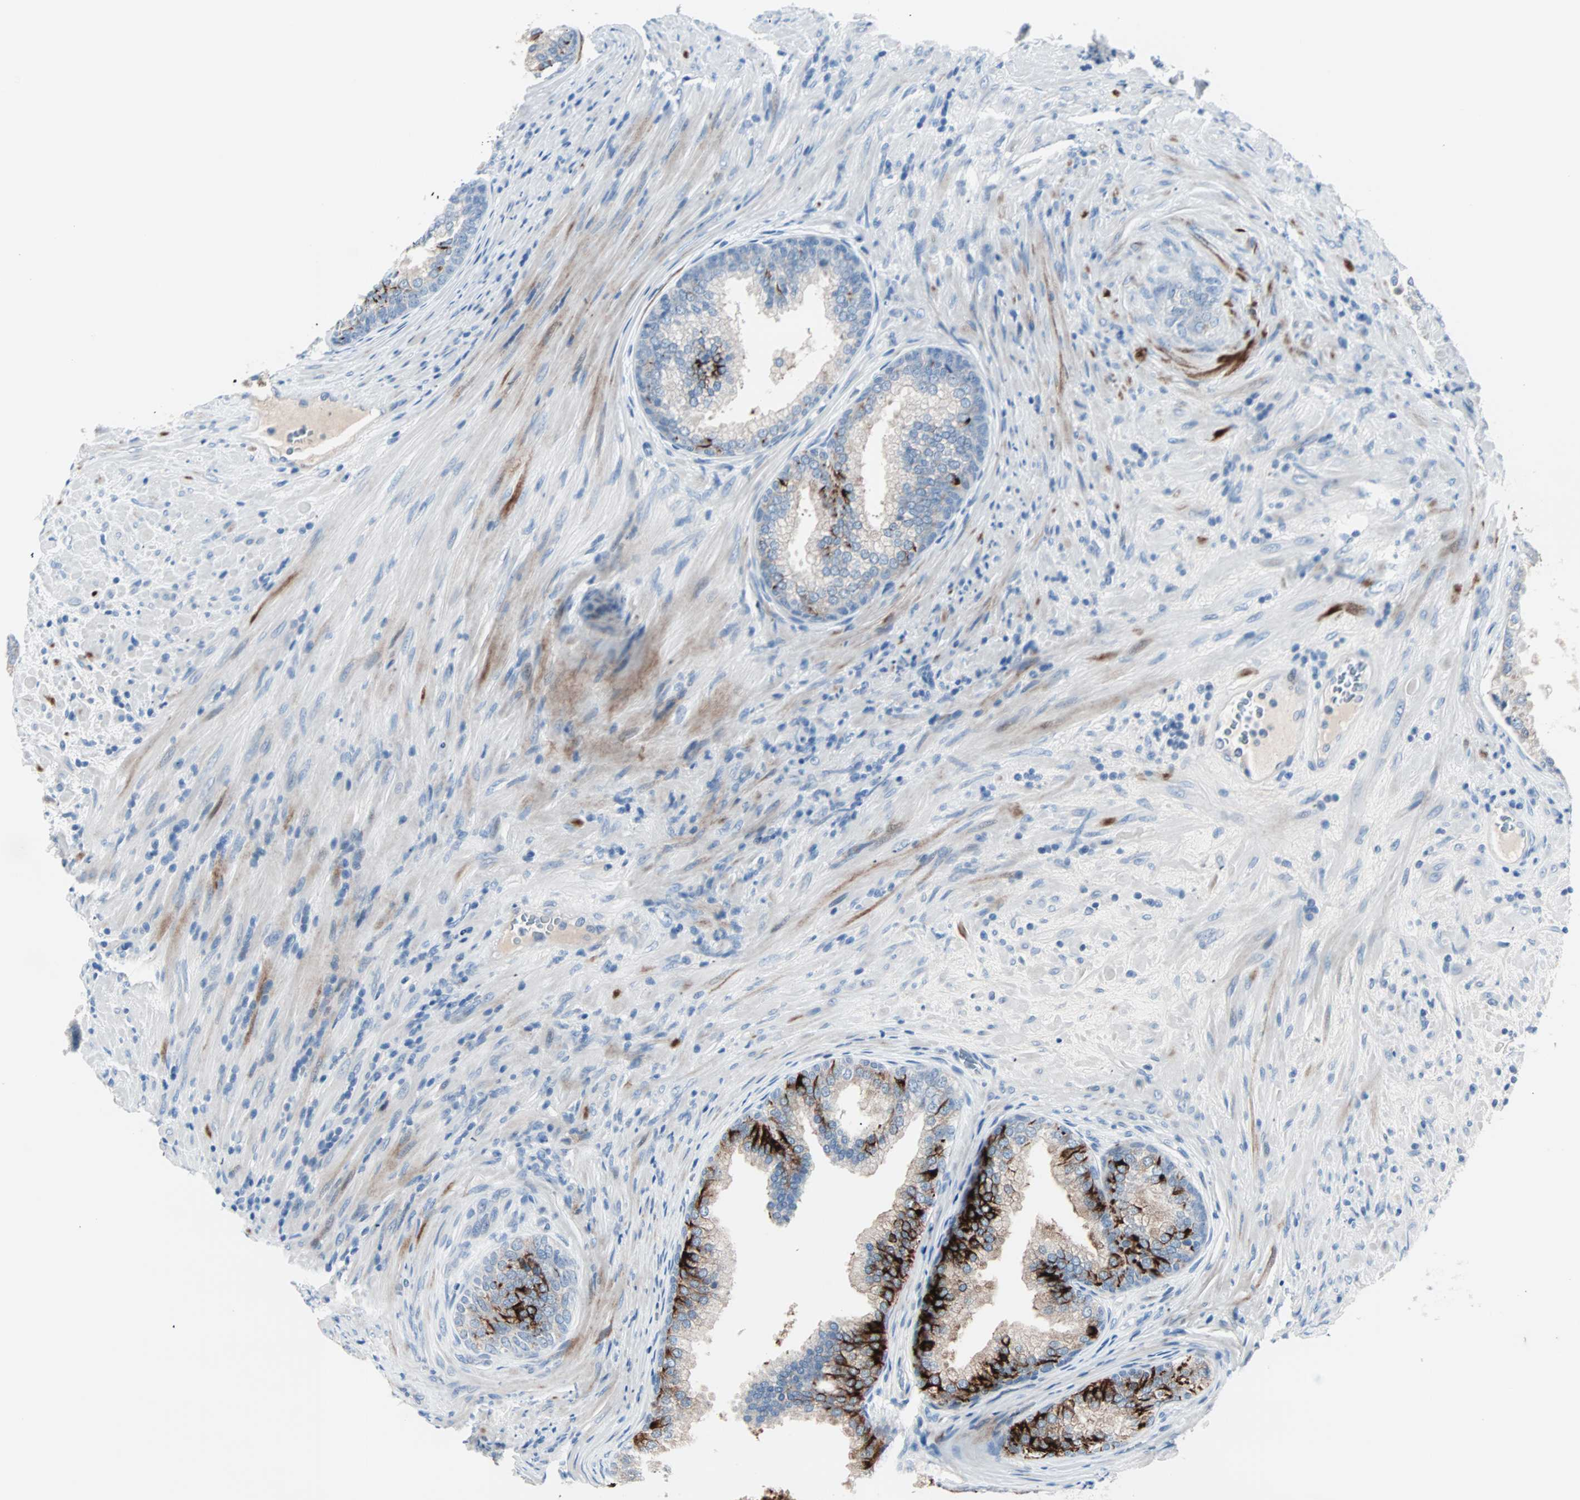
{"staining": {"intensity": "strong", "quantity": "<25%", "location": "cytoplasmic/membranous"}, "tissue": "prostate", "cell_type": "Glandular cells", "image_type": "normal", "snomed": [{"axis": "morphology", "description": "Normal tissue, NOS"}, {"axis": "topography", "description": "Prostate"}], "caption": "Normal prostate reveals strong cytoplasmic/membranous staining in approximately <25% of glandular cells.", "gene": "NEFH", "patient": {"sex": "male", "age": 76}}